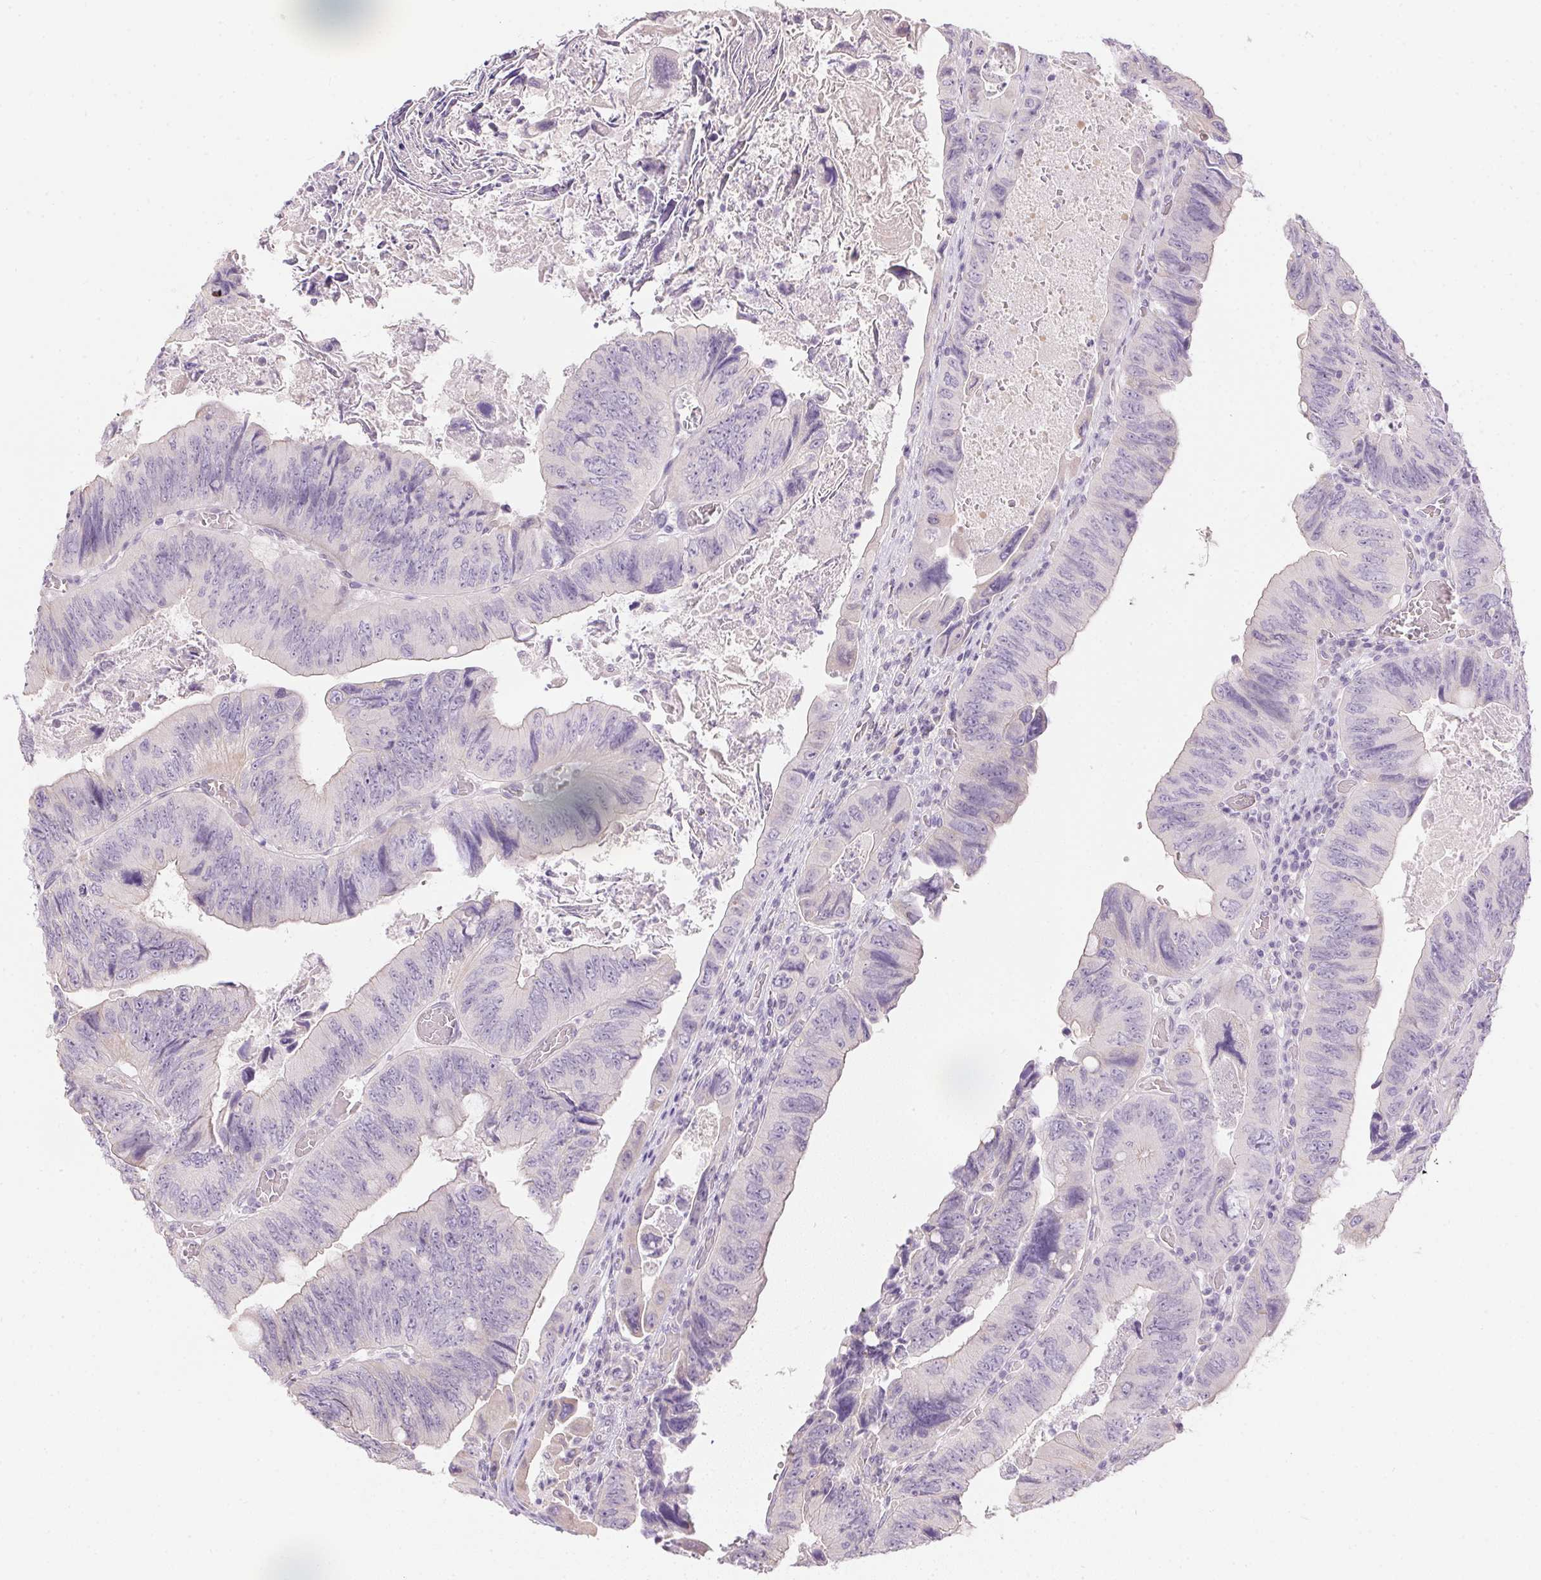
{"staining": {"intensity": "negative", "quantity": "none", "location": "none"}, "tissue": "colorectal cancer", "cell_type": "Tumor cells", "image_type": "cancer", "snomed": [{"axis": "morphology", "description": "Adenocarcinoma, NOS"}, {"axis": "topography", "description": "Colon"}], "caption": "Immunohistochemistry (IHC) histopathology image of human adenocarcinoma (colorectal) stained for a protein (brown), which exhibits no expression in tumor cells.", "gene": "CTCFL", "patient": {"sex": "female", "age": 84}}